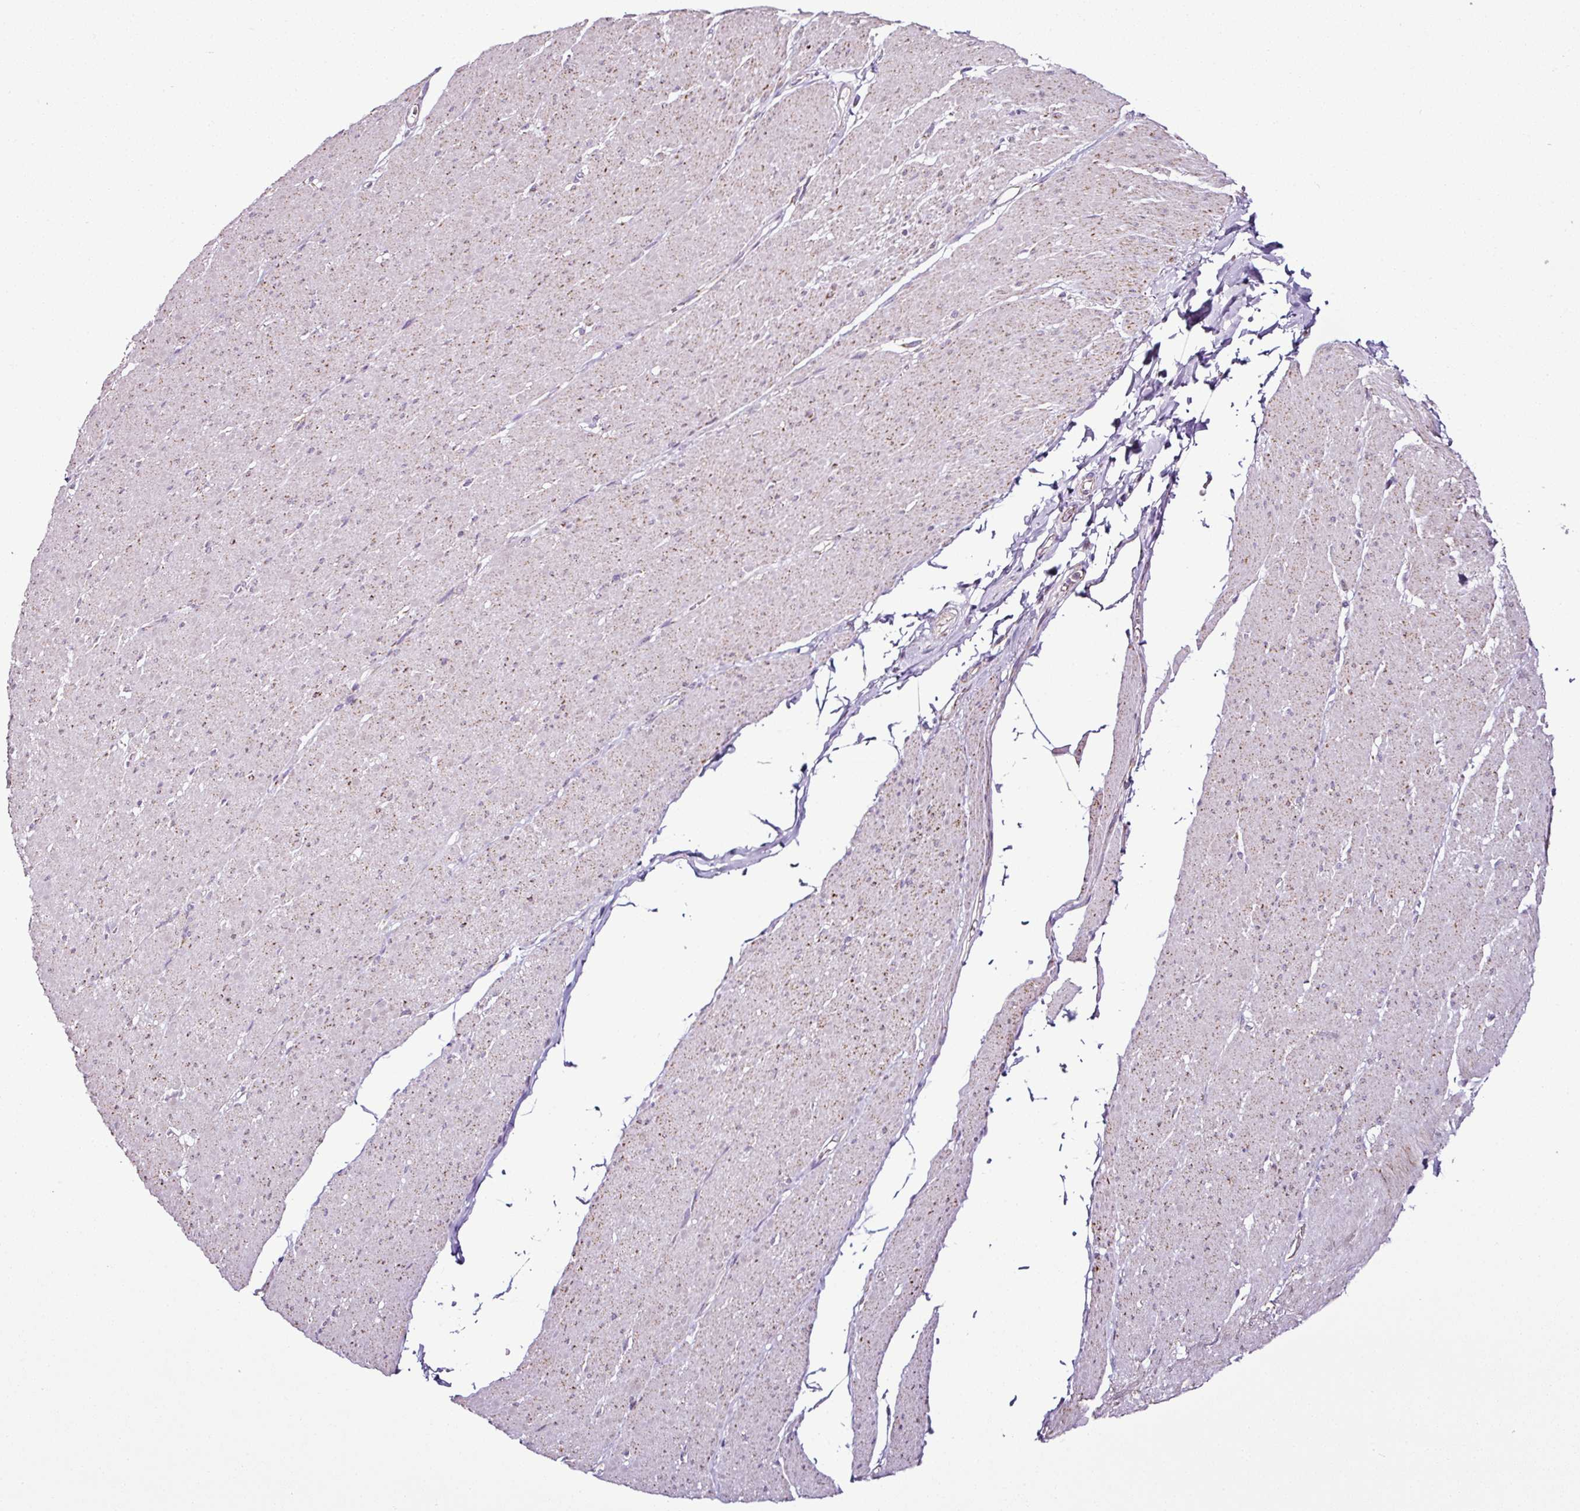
{"staining": {"intensity": "weak", "quantity": "<25%", "location": "cytoplasmic/membranous"}, "tissue": "smooth muscle", "cell_type": "Smooth muscle cells", "image_type": "normal", "snomed": [{"axis": "morphology", "description": "Normal tissue, NOS"}, {"axis": "topography", "description": "Smooth muscle"}, {"axis": "topography", "description": "Rectum"}], "caption": "Benign smooth muscle was stained to show a protein in brown. There is no significant expression in smooth muscle cells. (DAB immunohistochemistry, high magnification).", "gene": "DPAGT1", "patient": {"sex": "male", "age": 53}}